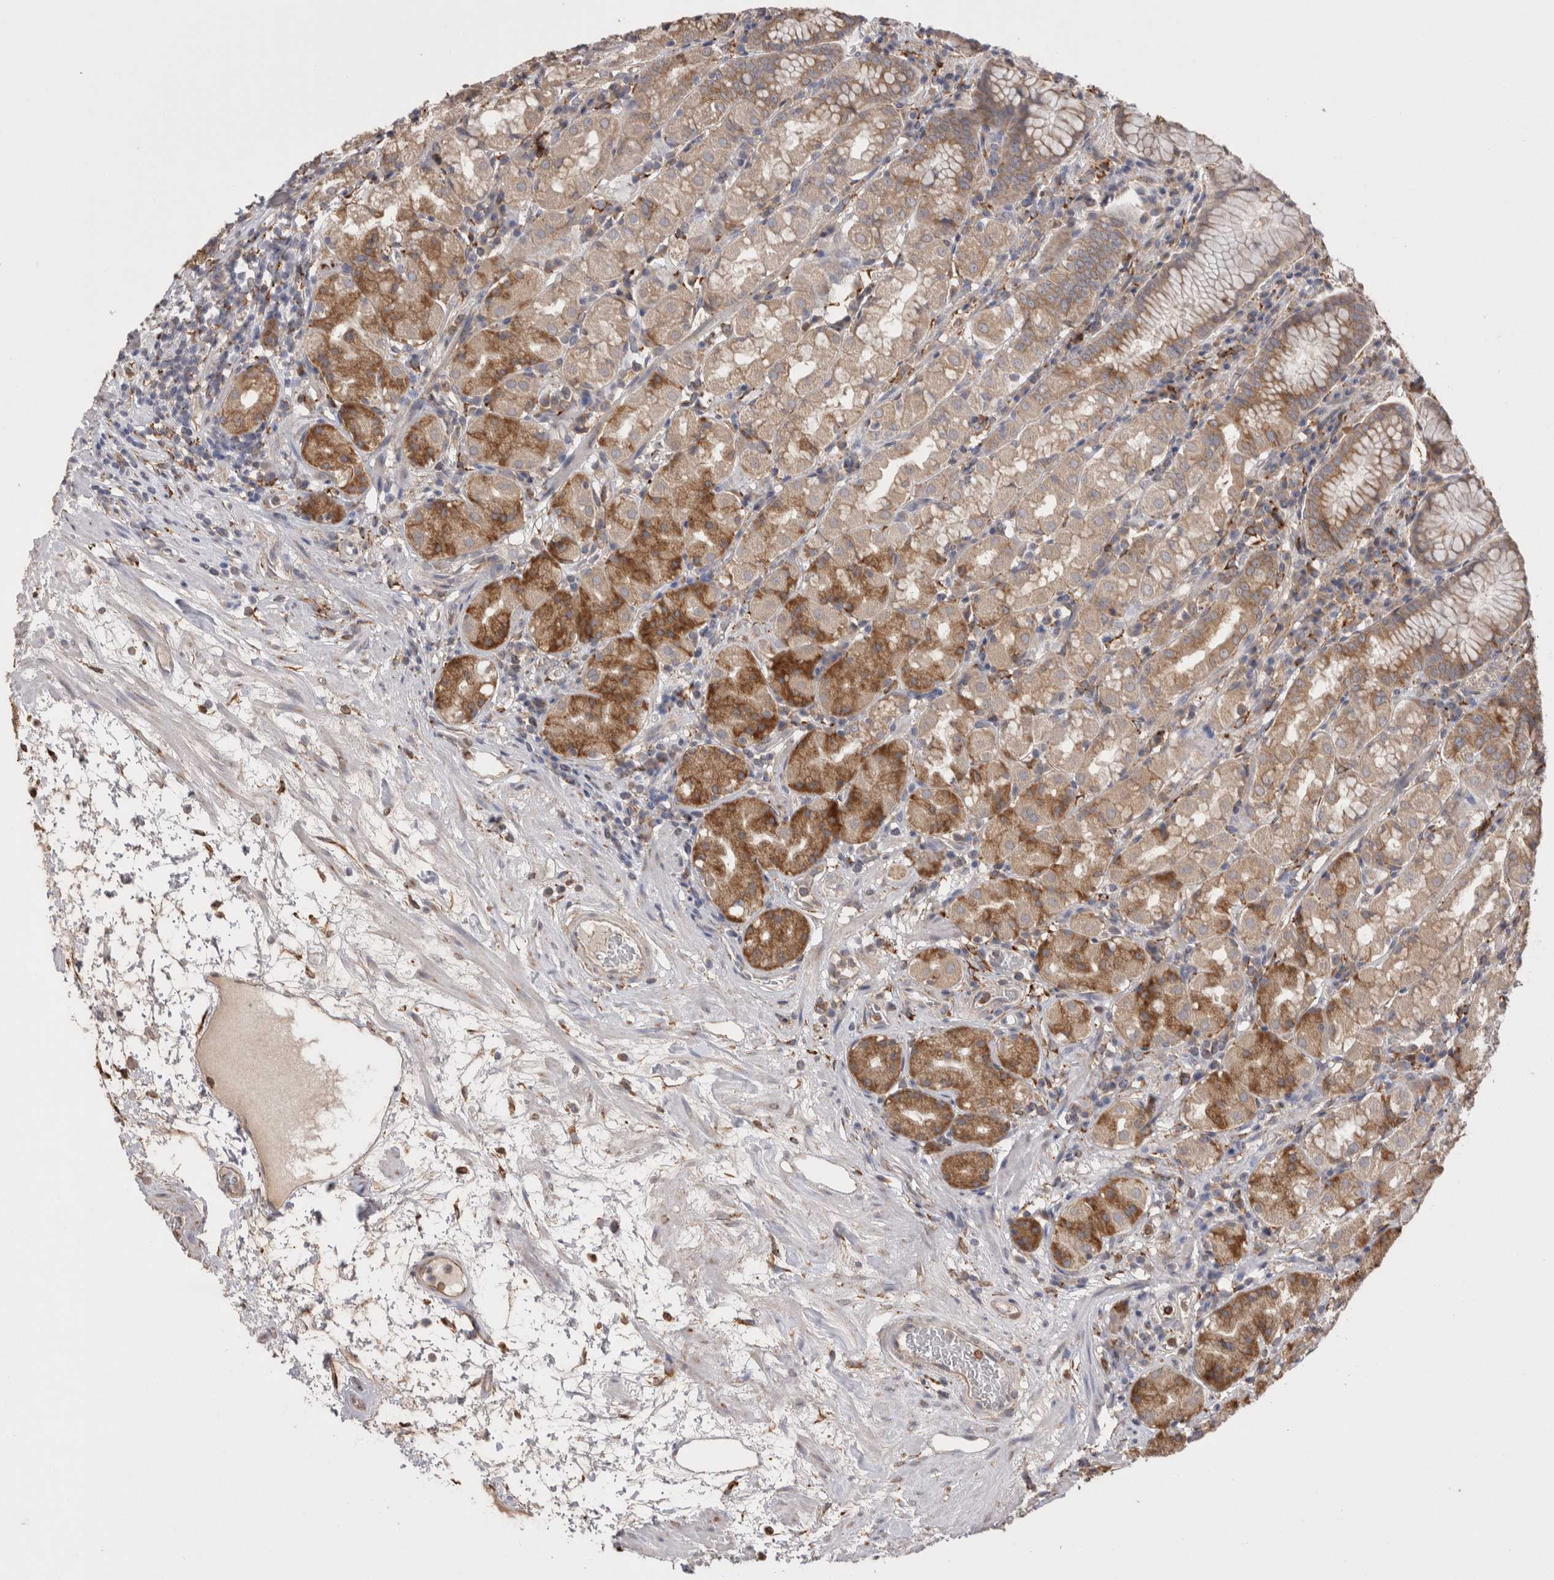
{"staining": {"intensity": "moderate", "quantity": ">75%", "location": "cytoplasmic/membranous"}, "tissue": "stomach", "cell_type": "Glandular cells", "image_type": "normal", "snomed": [{"axis": "morphology", "description": "Normal tissue, NOS"}, {"axis": "topography", "description": "Stomach, lower"}], "caption": "A brown stain labels moderate cytoplasmic/membranous staining of a protein in glandular cells of unremarkable human stomach.", "gene": "LRPAP1", "patient": {"sex": "female", "age": 56}}